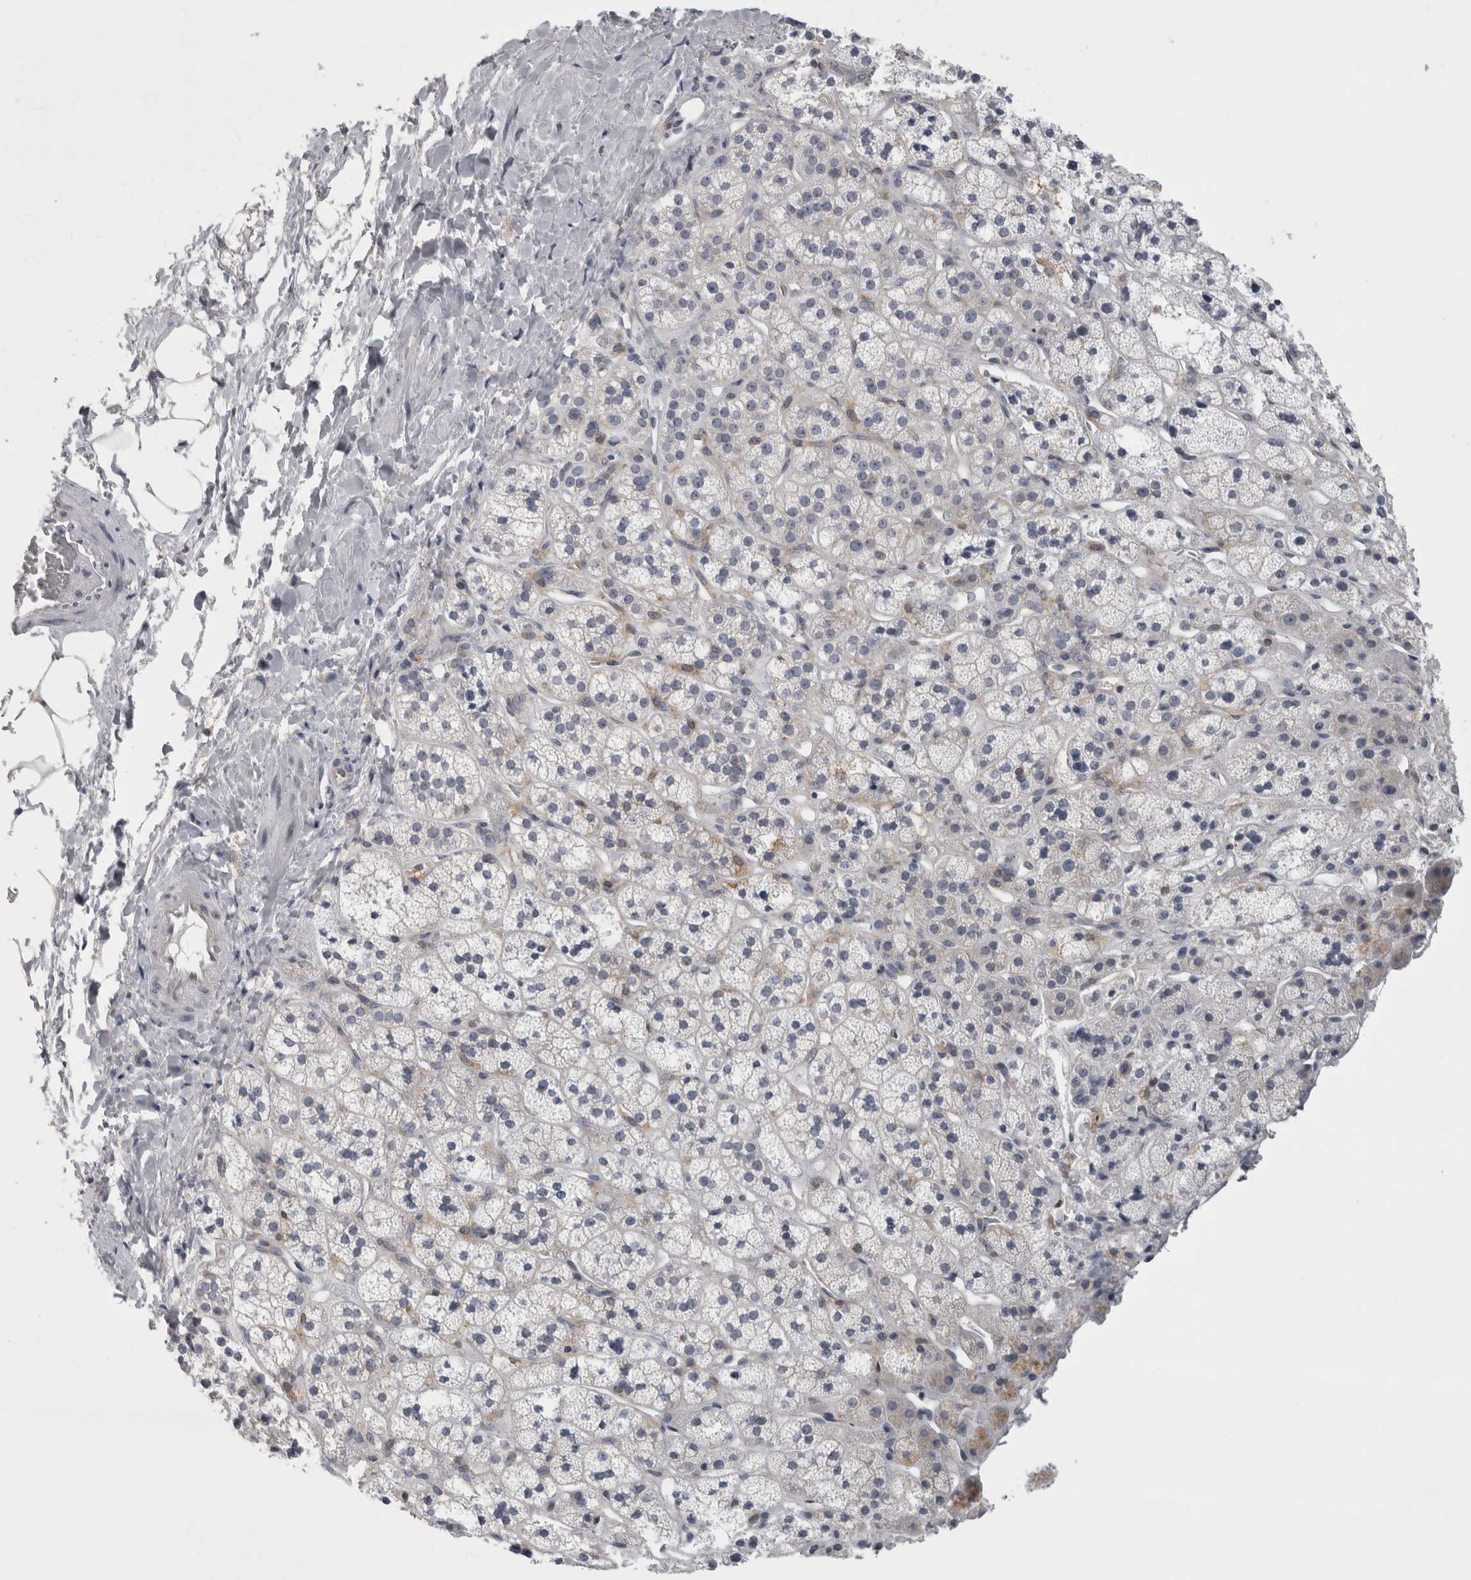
{"staining": {"intensity": "negative", "quantity": "none", "location": "none"}, "tissue": "adrenal gland", "cell_type": "Glandular cells", "image_type": "normal", "snomed": [{"axis": "morphology", "description": "Normal tissue, NOS"}, {"axis": "topography", "description": "Adrenal gland"}], "caption": "This is an IHC photomicrograph of benign human adrenal gland. There is no staining in glandular cells.", "gene": "PRRC2C", "patient": {"sex": "male", "age": 56}}